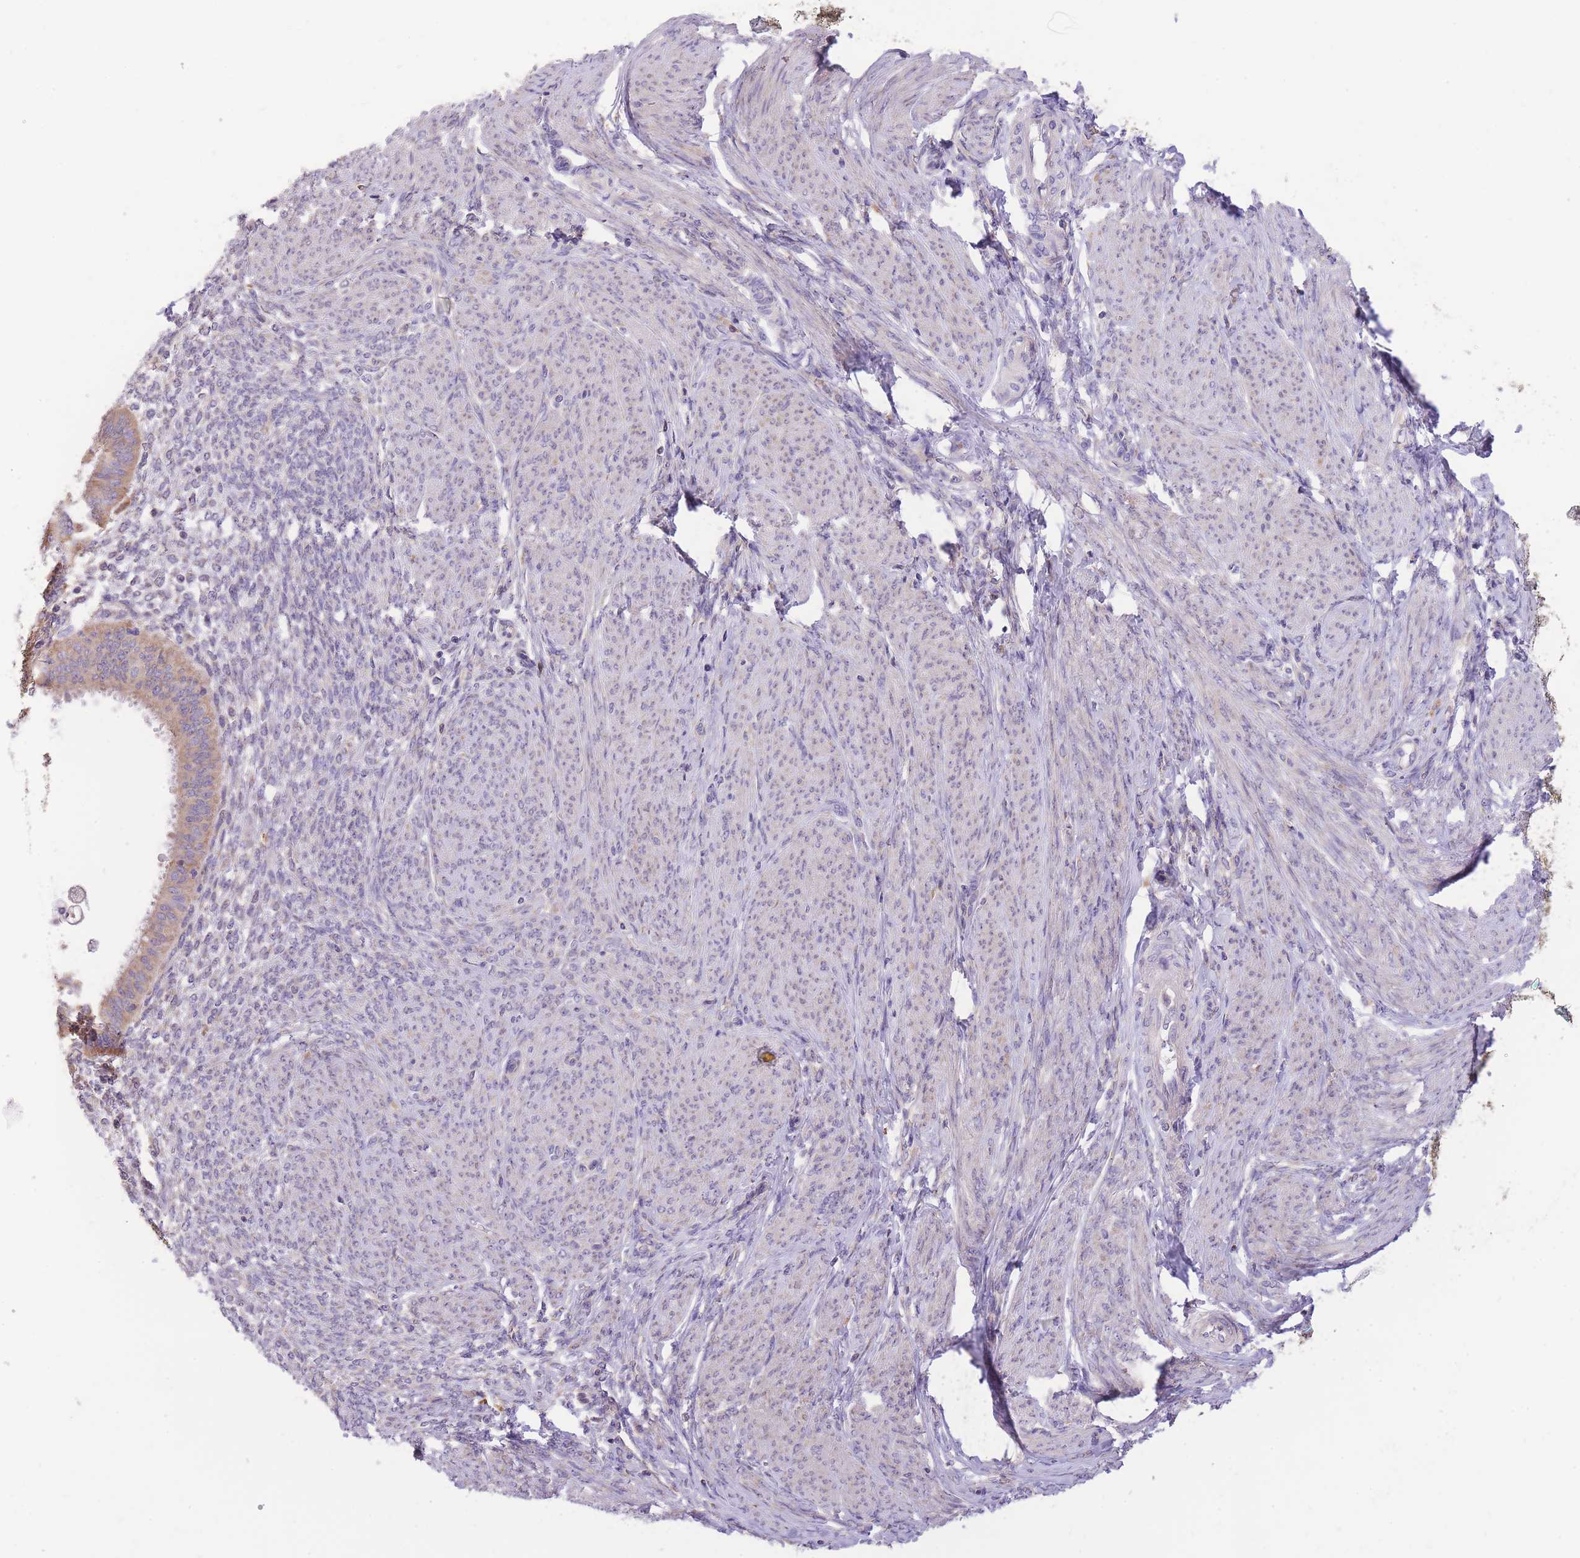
{"staining": {"intensity": "weak", "quantity": ">75%", "location": "cytoplasmic/membranous"}, "tissue": "cervical cancer", "cell_type": "Tumor cells", "image_type": "cancer", "snomed": [{"axis": "morphology", "description": "Squamous cell carcinoma, NOS"}, {"axis": "topography", "description": "Cervix"}], "caption": "High-magnification brightfield microscopy of cervical cancer stained with DAB (3,3'-diaminobenzidine) (brown) and counterstained with hematoxylin (blue). tumor cells exhibit weak cytoplasmic/membranous staining is seen in approximately>75% of cells.", "gene": "TOPAZ1", "patient": {"sex": "female", "age": 41}}